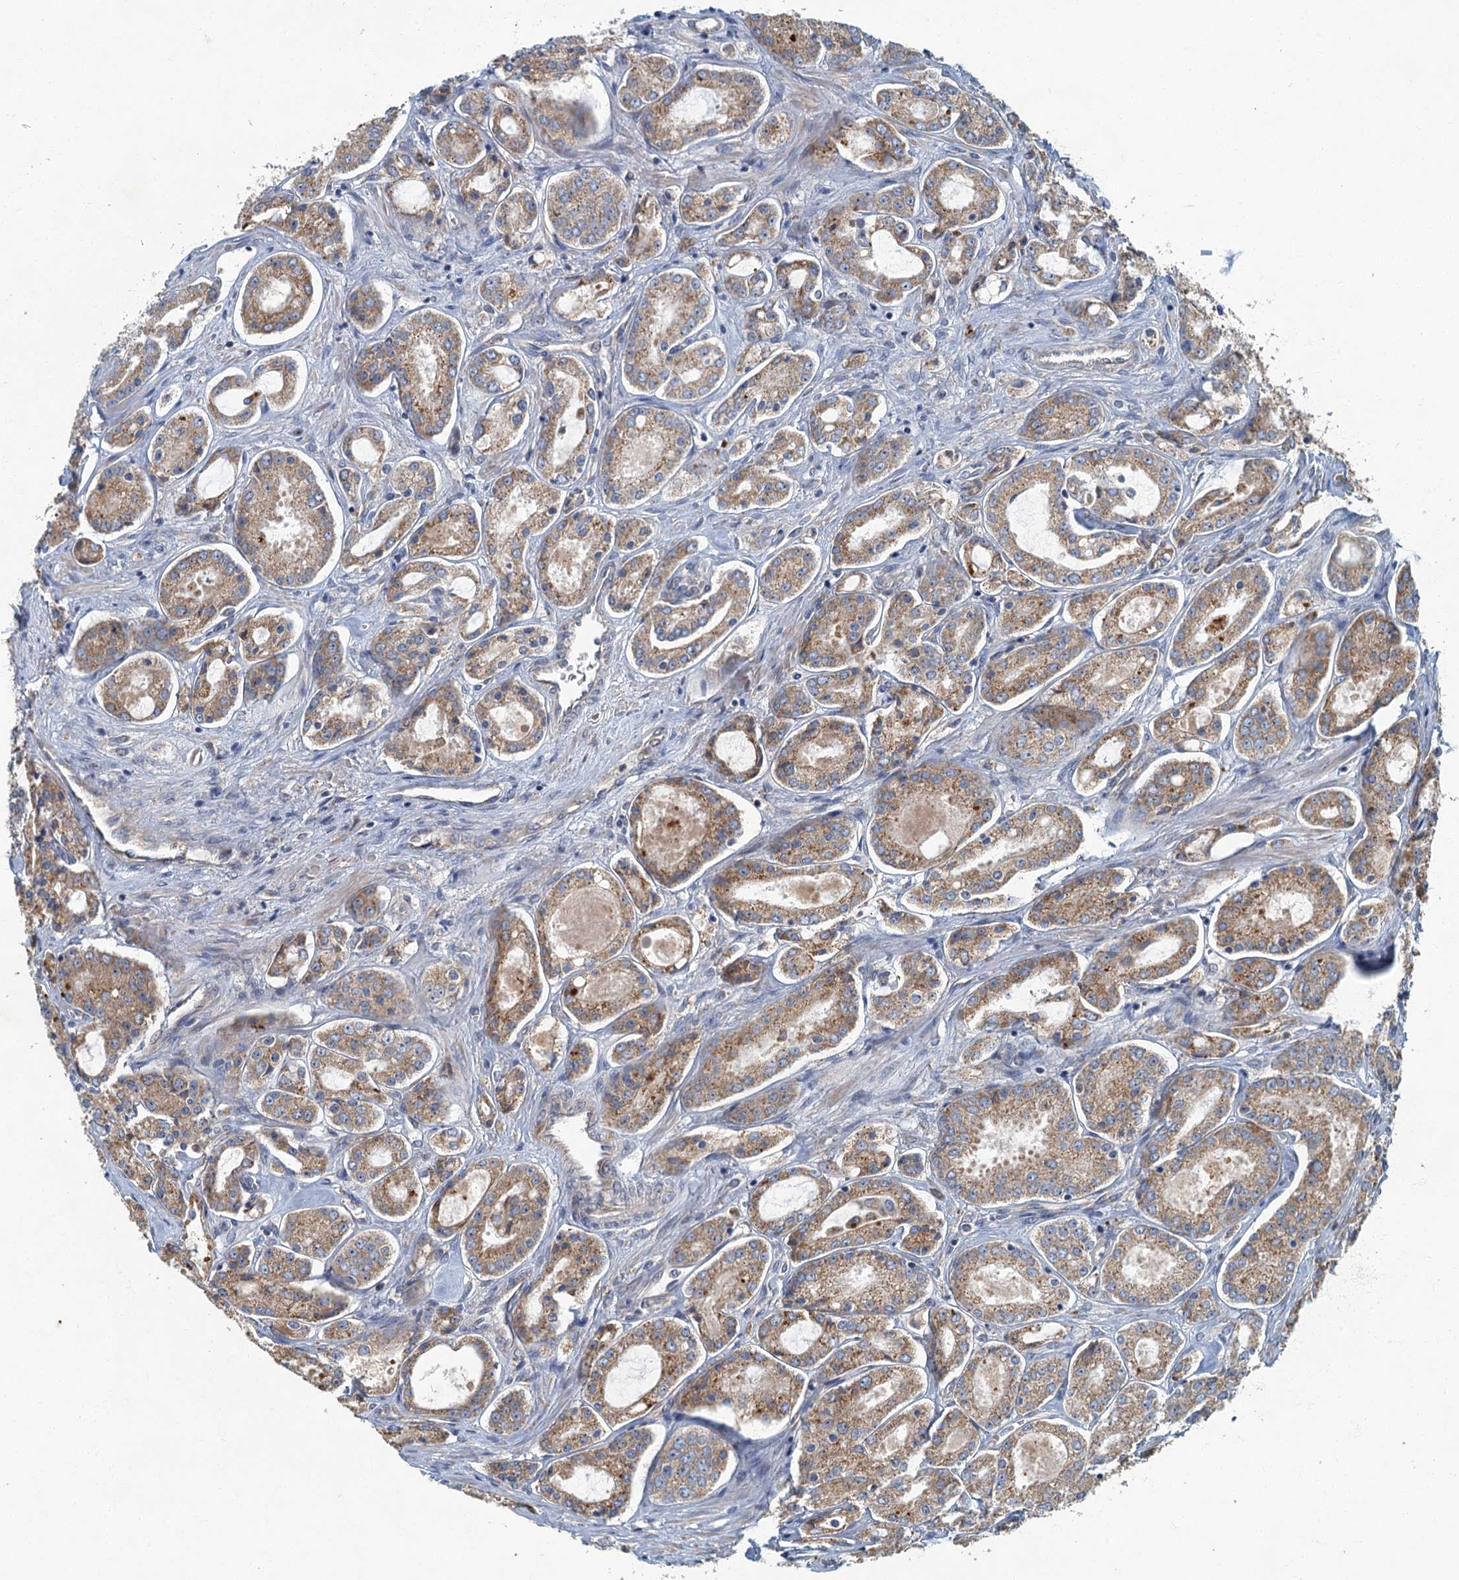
{"staining": {"intensity": "moderate", "quantity": ">75%", "location": "cytoplasmic/membranous"}, "tissue": "prostate cancer", "cell_type": "Tumor cells", "image_type": "cancer", "snomed": [{"axis": "morphology", "description": "Adenocarcinoma, Low grade"}, {"axis": "topography", "description": "Prostate"}], "caption": "Prostate low-grade adenocarcinoma stained for a protein (brown) exhibits moderate cytoplasmic/membranous positive expression in about >75% of tumor cells.", "gene": "SPDYC", "patient": {"sex": "male", "age": 68}}